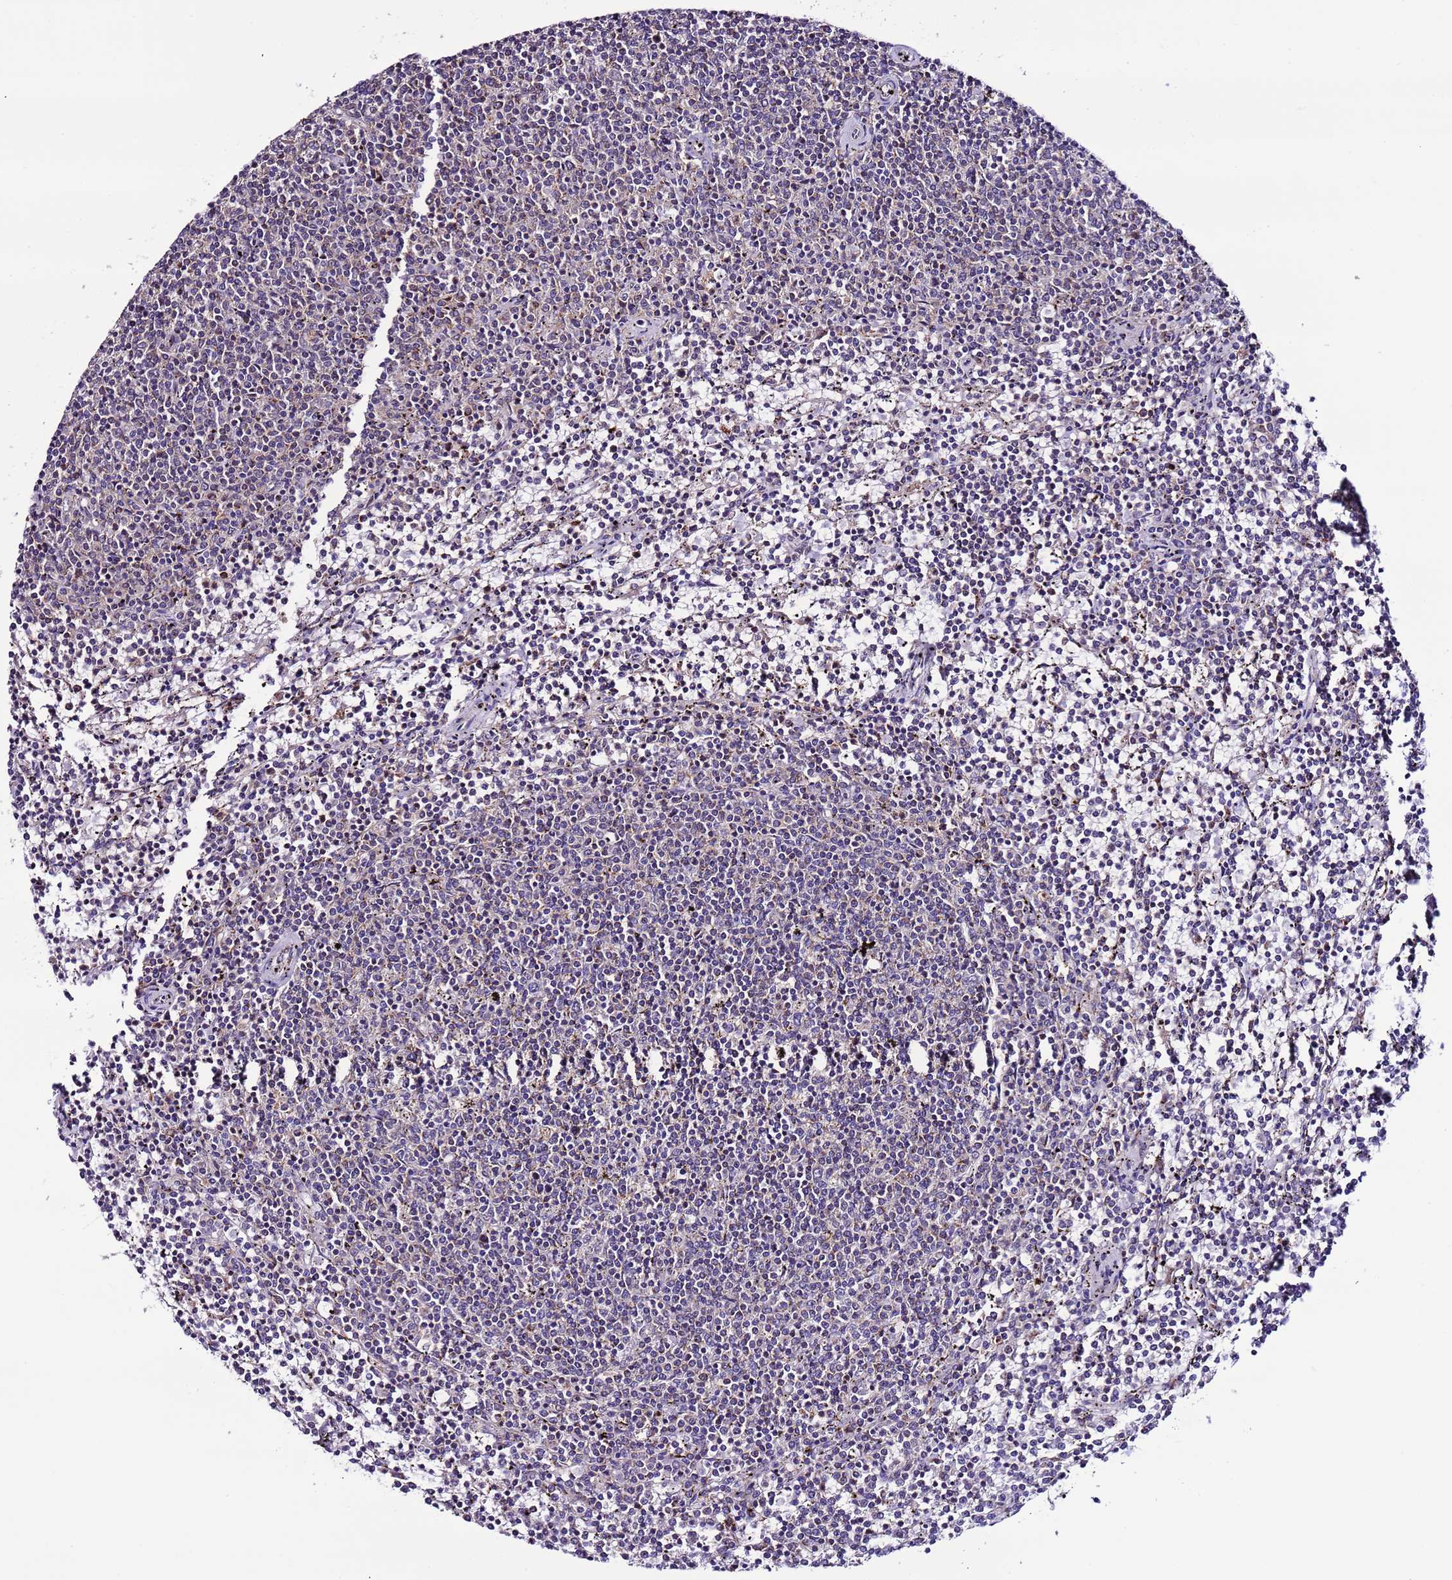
{"staining": {"intensity": "negative", "quantity": "none", "location": "none"}, "tissue": "lymphoma", "cell_type": "Tumor cells", "image_type": "cancer", "snomed": [{"axis": "morphology", "description": "Malignant lymphoma, non-Hodgkin's type, Low grade"}, {"axis": "topography", "description": "Spleen"}], "caption": "DAB (3,3'-diaminobenzidine) immunohistochemical staining of malignant lymphoma, non-Hodgkin's type (low-grade) displays no significant expression in tumor cells.", "gene": "UEVLD", "patient": {"sex": "female", "age": 50}}